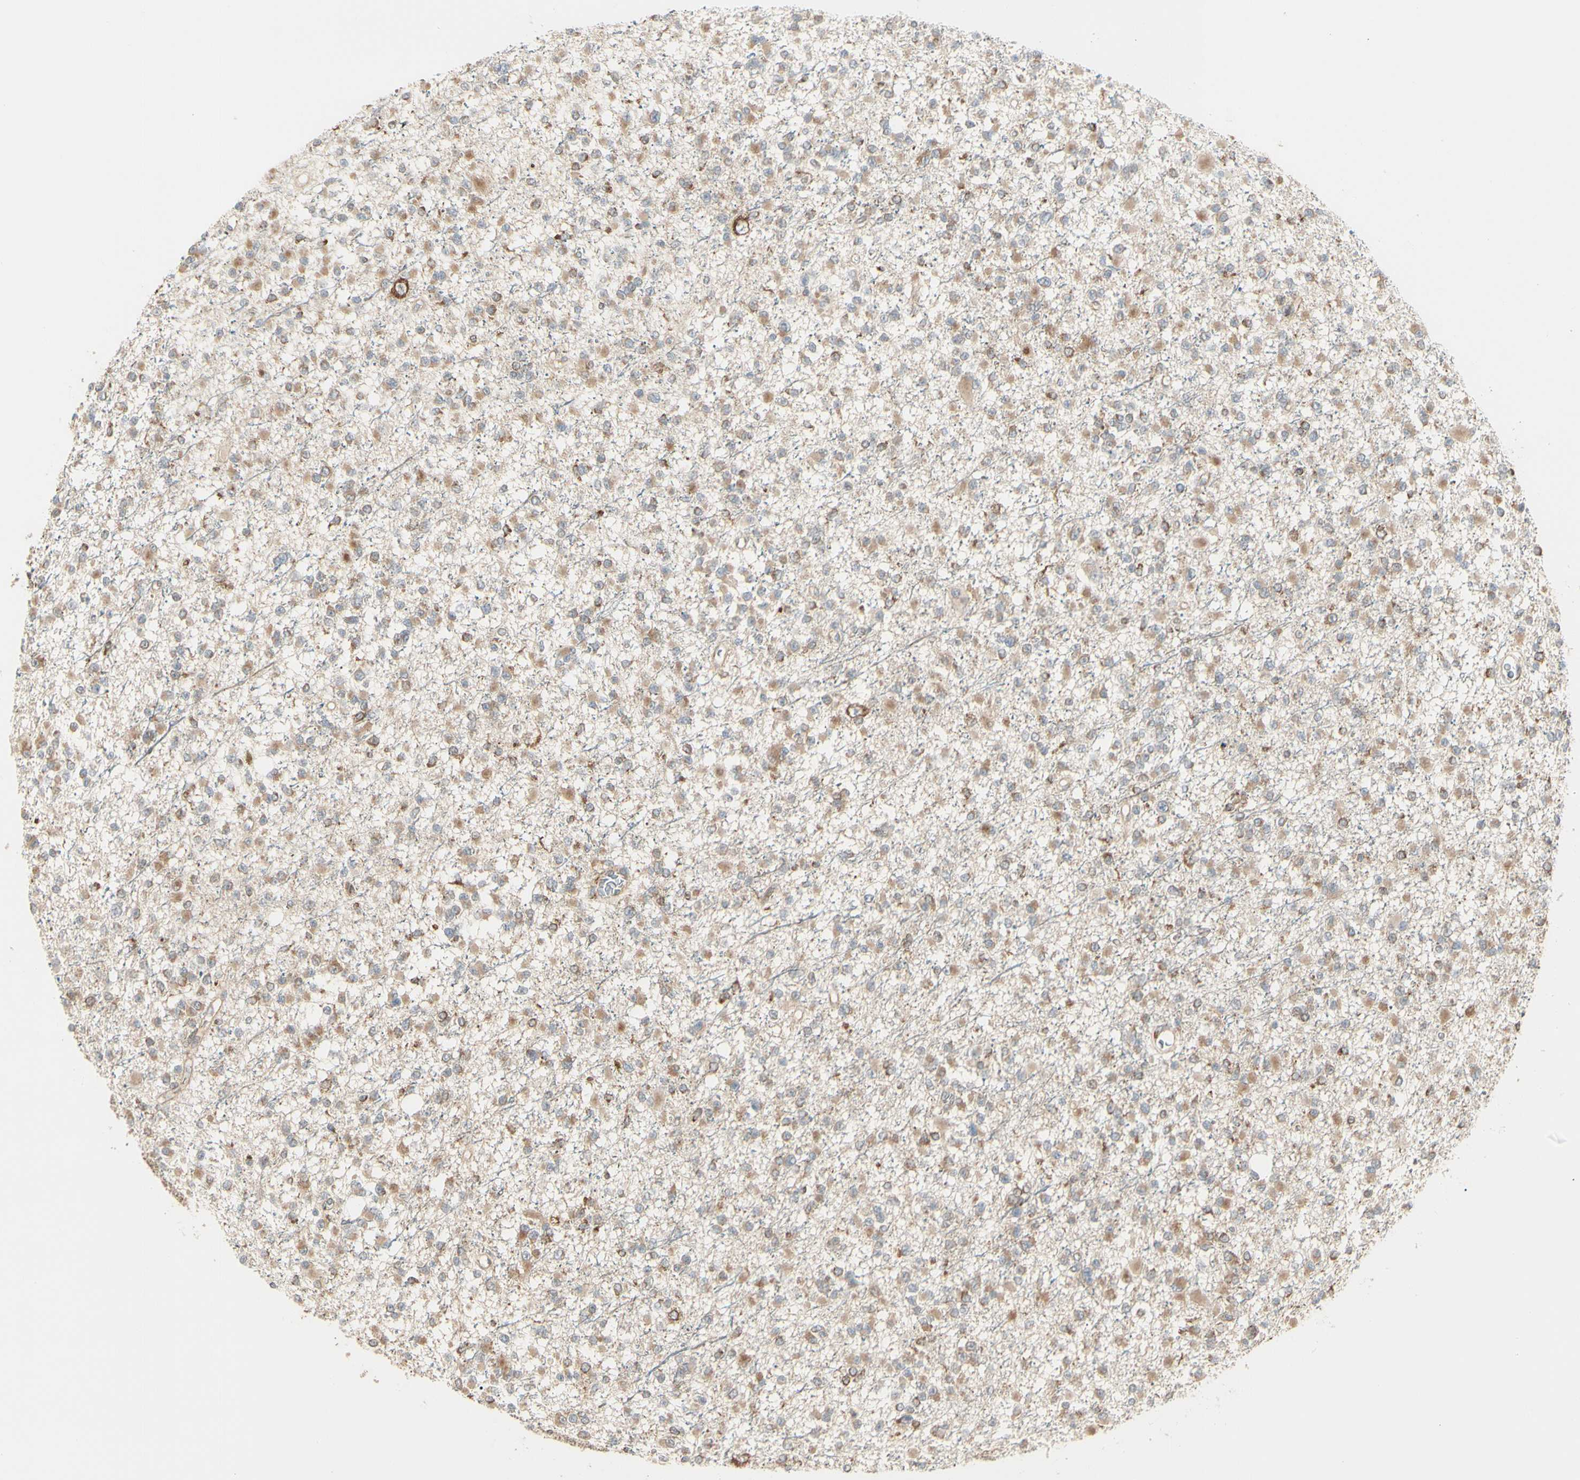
{"staining": {"intensity": "moderate", "quantity": ">75%", "location": "cytoplasmic/membranous"}, "tissue": "glioma", "cell_type": "Tumor cells", "image_type": "cancer", "snomed": [{"axis": "morphology", "description": "Glioma, malignant, Low grade"}, {"axis": "topography", "description": "Brain"}], "caption": "Human glioma stained with a brown dye reveals moderate cytoplasmic/membranous positive expression in about >75% of tumor cells.", "gene": "HSP90B1", "patient": {"sex": "female", "age": 22}}